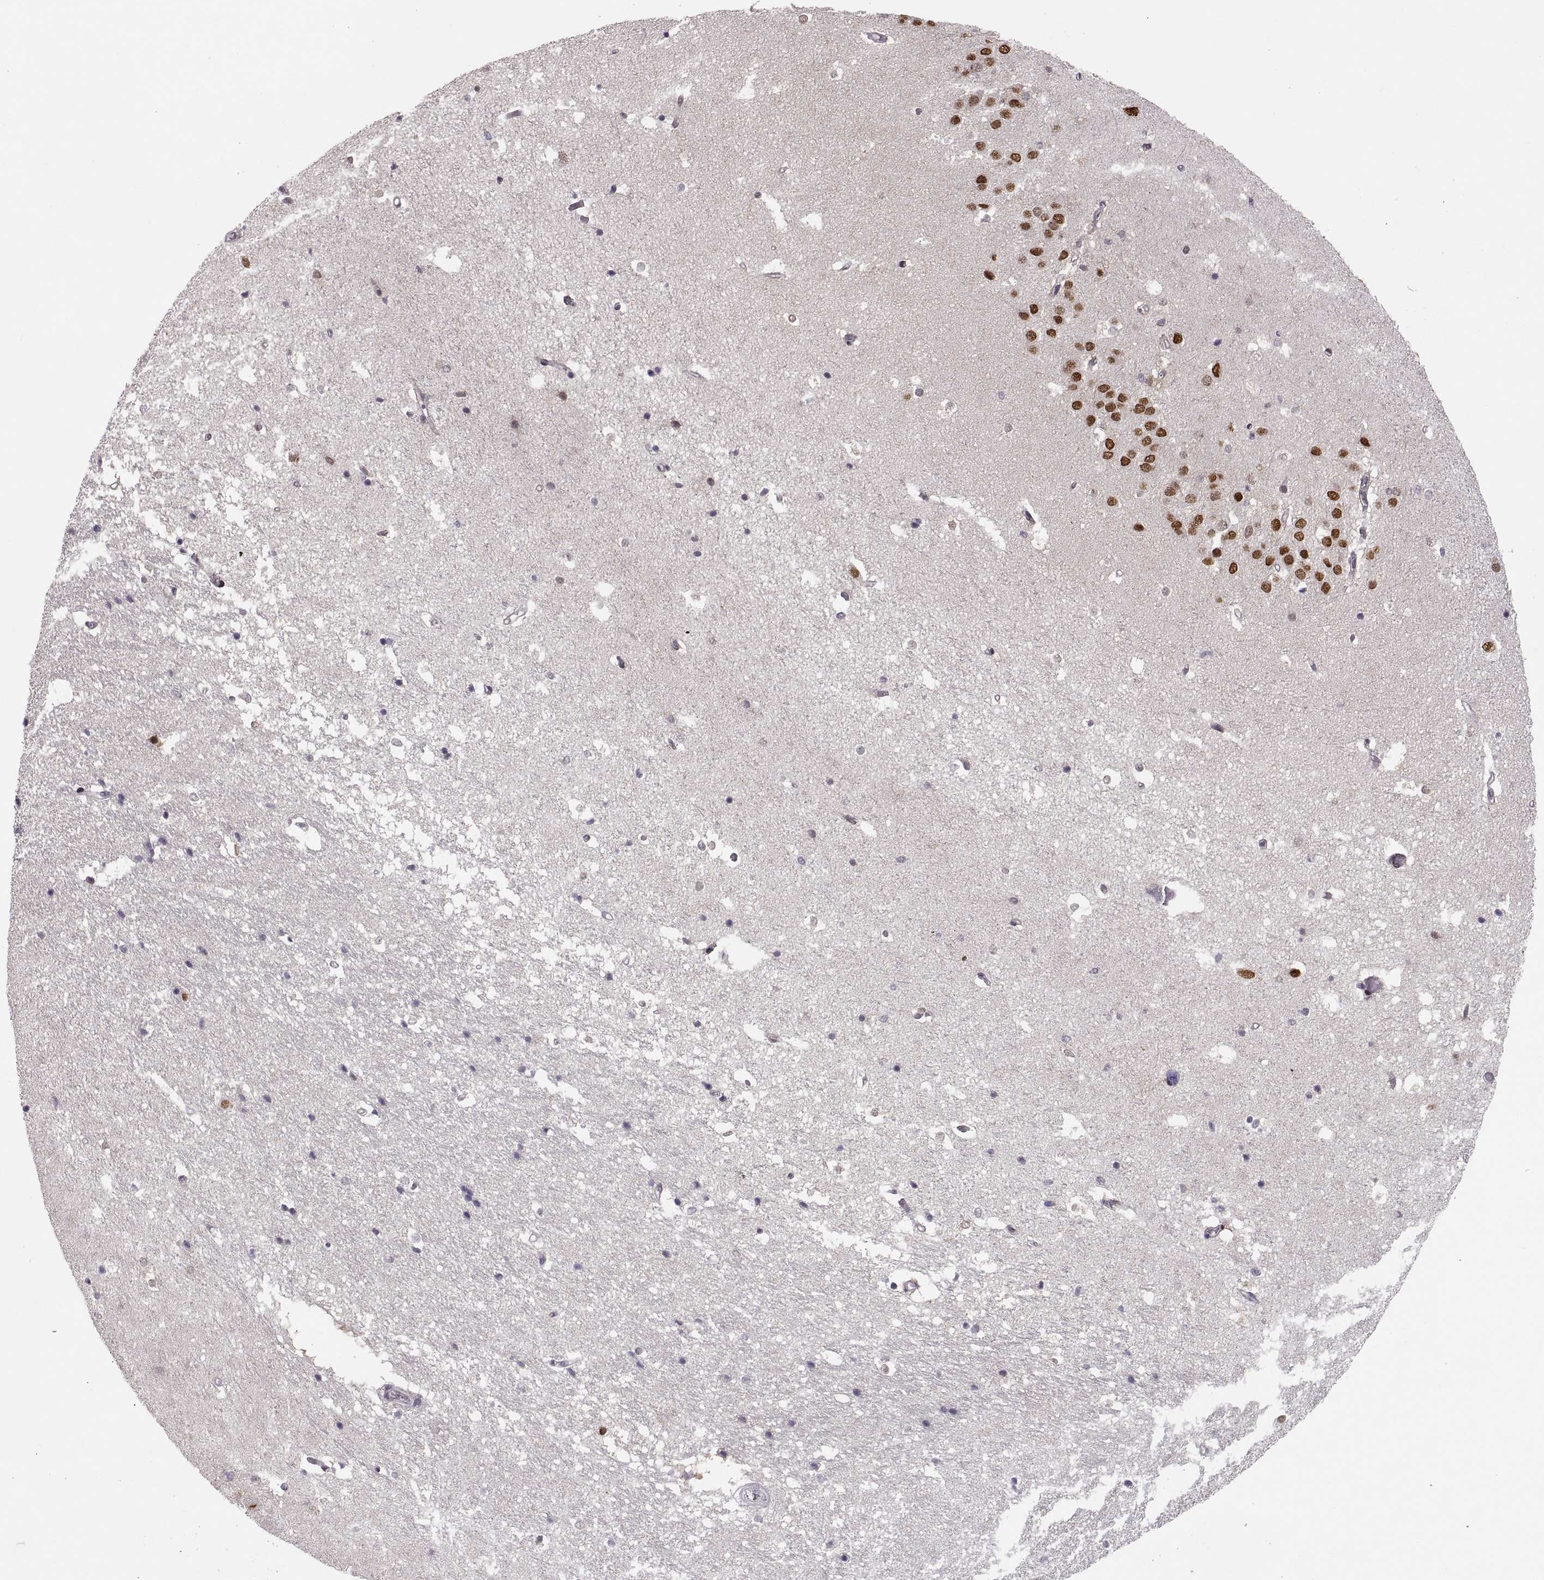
{"staining": {"intensity": "negative", "quantity": "none", "location": "none"}, "tissue": "hippocampus", "cell_type": "Glial cells", "image_type": "normal", "snomed": [{"axis": "morphology", "description": "Normal tissue, NOS"}, {"axis": "topography", "description": "Hippocampus"}], "caption": "Protein analysis of unremarkable hippocampus displays no significant expression in glial cells.", "gene": "SNAI1", "patient": {"sex": "male", "age": 44}}